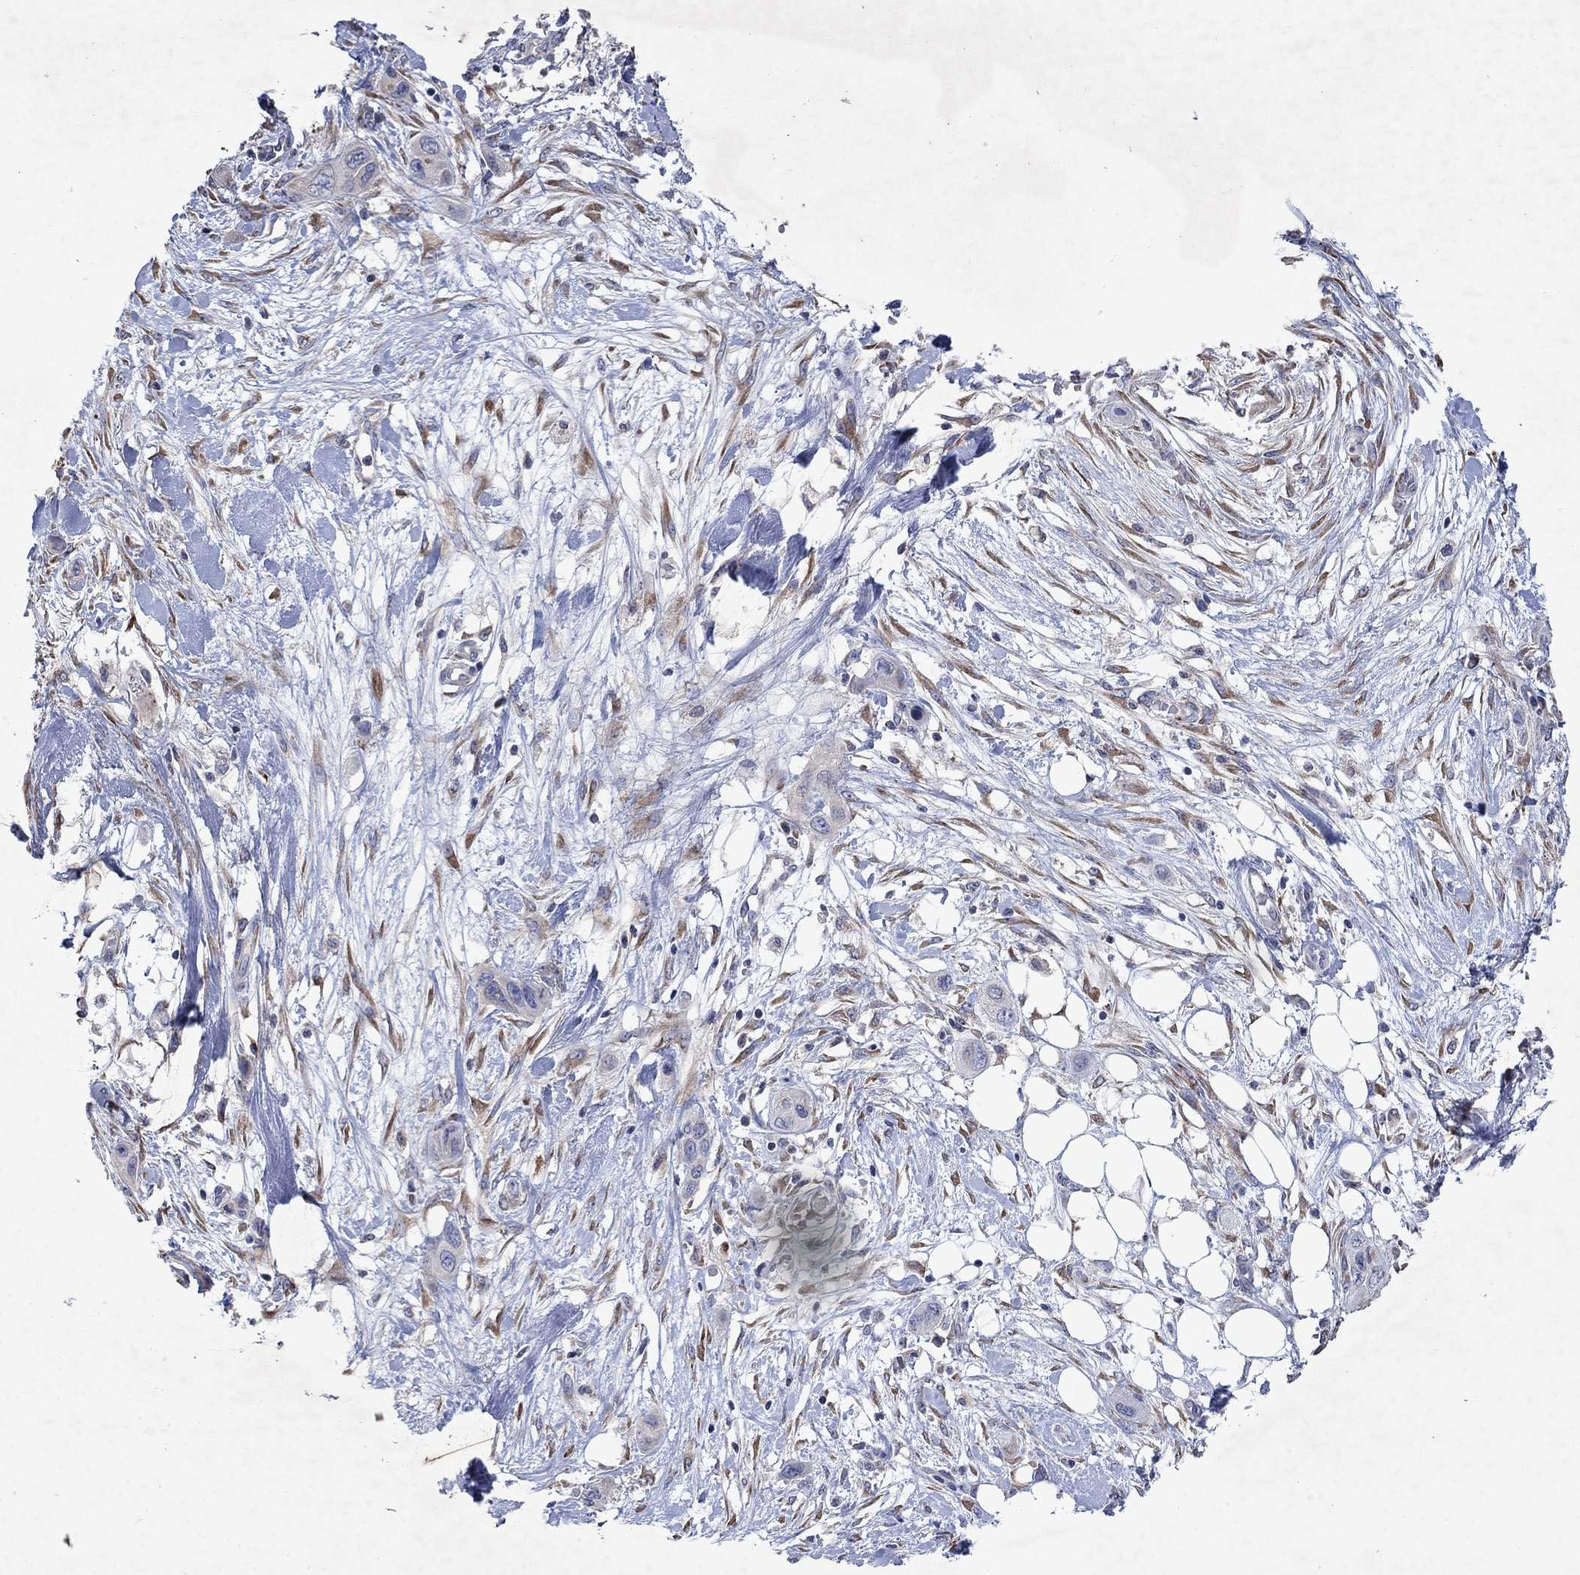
{"staining": {"intensity": "negative", "quantity": "none", "location": "none"}, "tissue": "skin cancer", "cell_type": "Tumor cells", "image_type": "cancer", "snomed": [{"axis": "morphology", "description": "Squamous cell carcinoma, NOS"}, {"axis": "topography", "description": "Skin"}], "caption": "Histopathology image shows no protein positivity in tumor cells of skin squamous cell carcinoma tissue.", "gene": "TMEM97", "patient": {"sex": "male", "age": 79}}